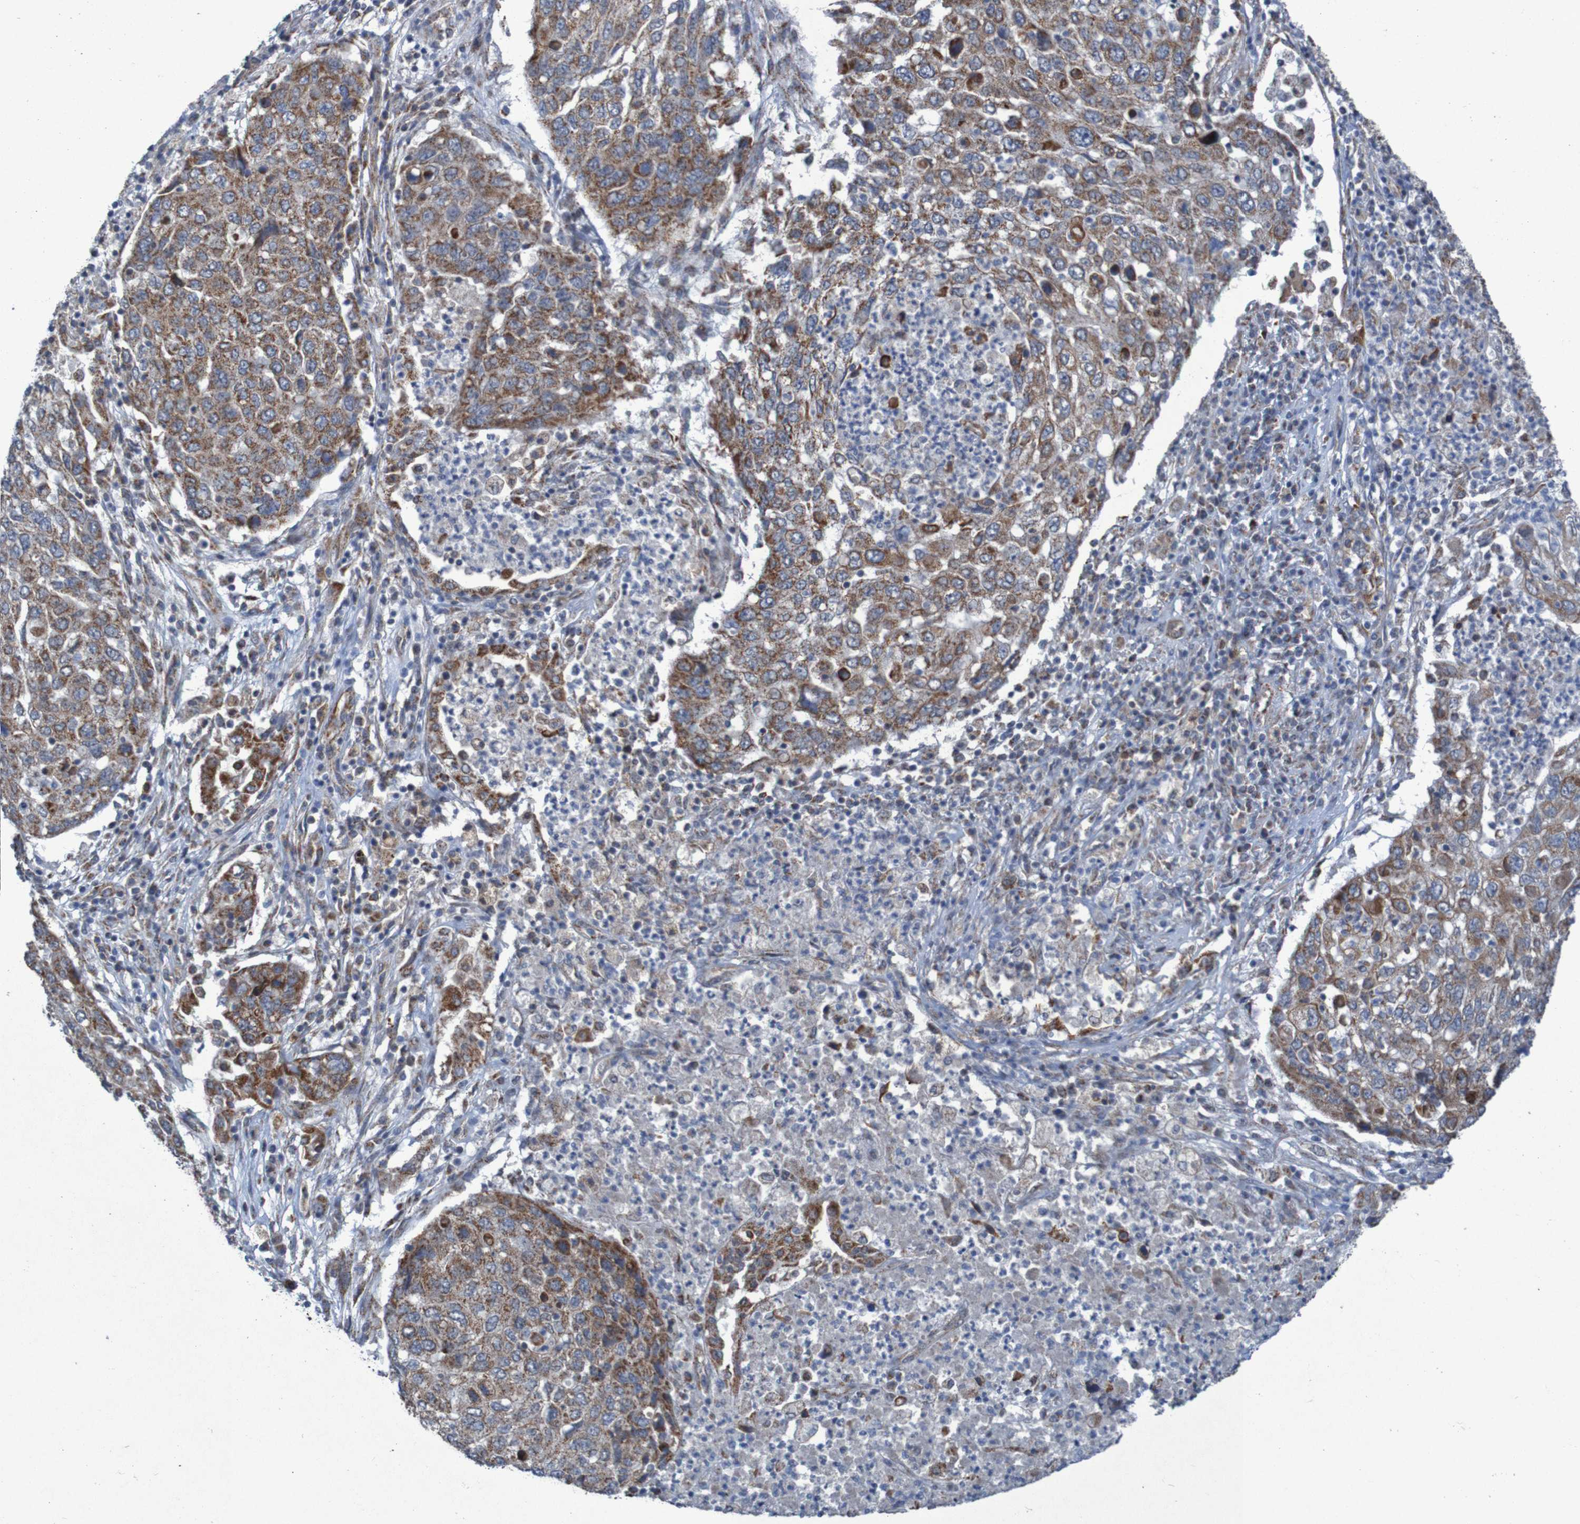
{"staining": {"intensity": "moderate", "quantity": ">75%", "location": "cytoplasmic/membranous"}, "tissue": "lung cancer", "cell_type": "Tumor cells", "image_type": "cancer", "snomed": [{"axis": "morphology", "description": "Squamous cell carcinoma, NOS"}, {"axis": "topography", "description": "Lung"}], "caption": "Moderate cytoplasmic/membranous protein positivity is seen in approximately >75% of tumor cells in lung cancer (squamous cell carcinoma). (DAB IHC, brown staining for protein, blue staining for nuclei).", "gene": "CCDC51", "patient": {"sex": "female", "age": 63}}